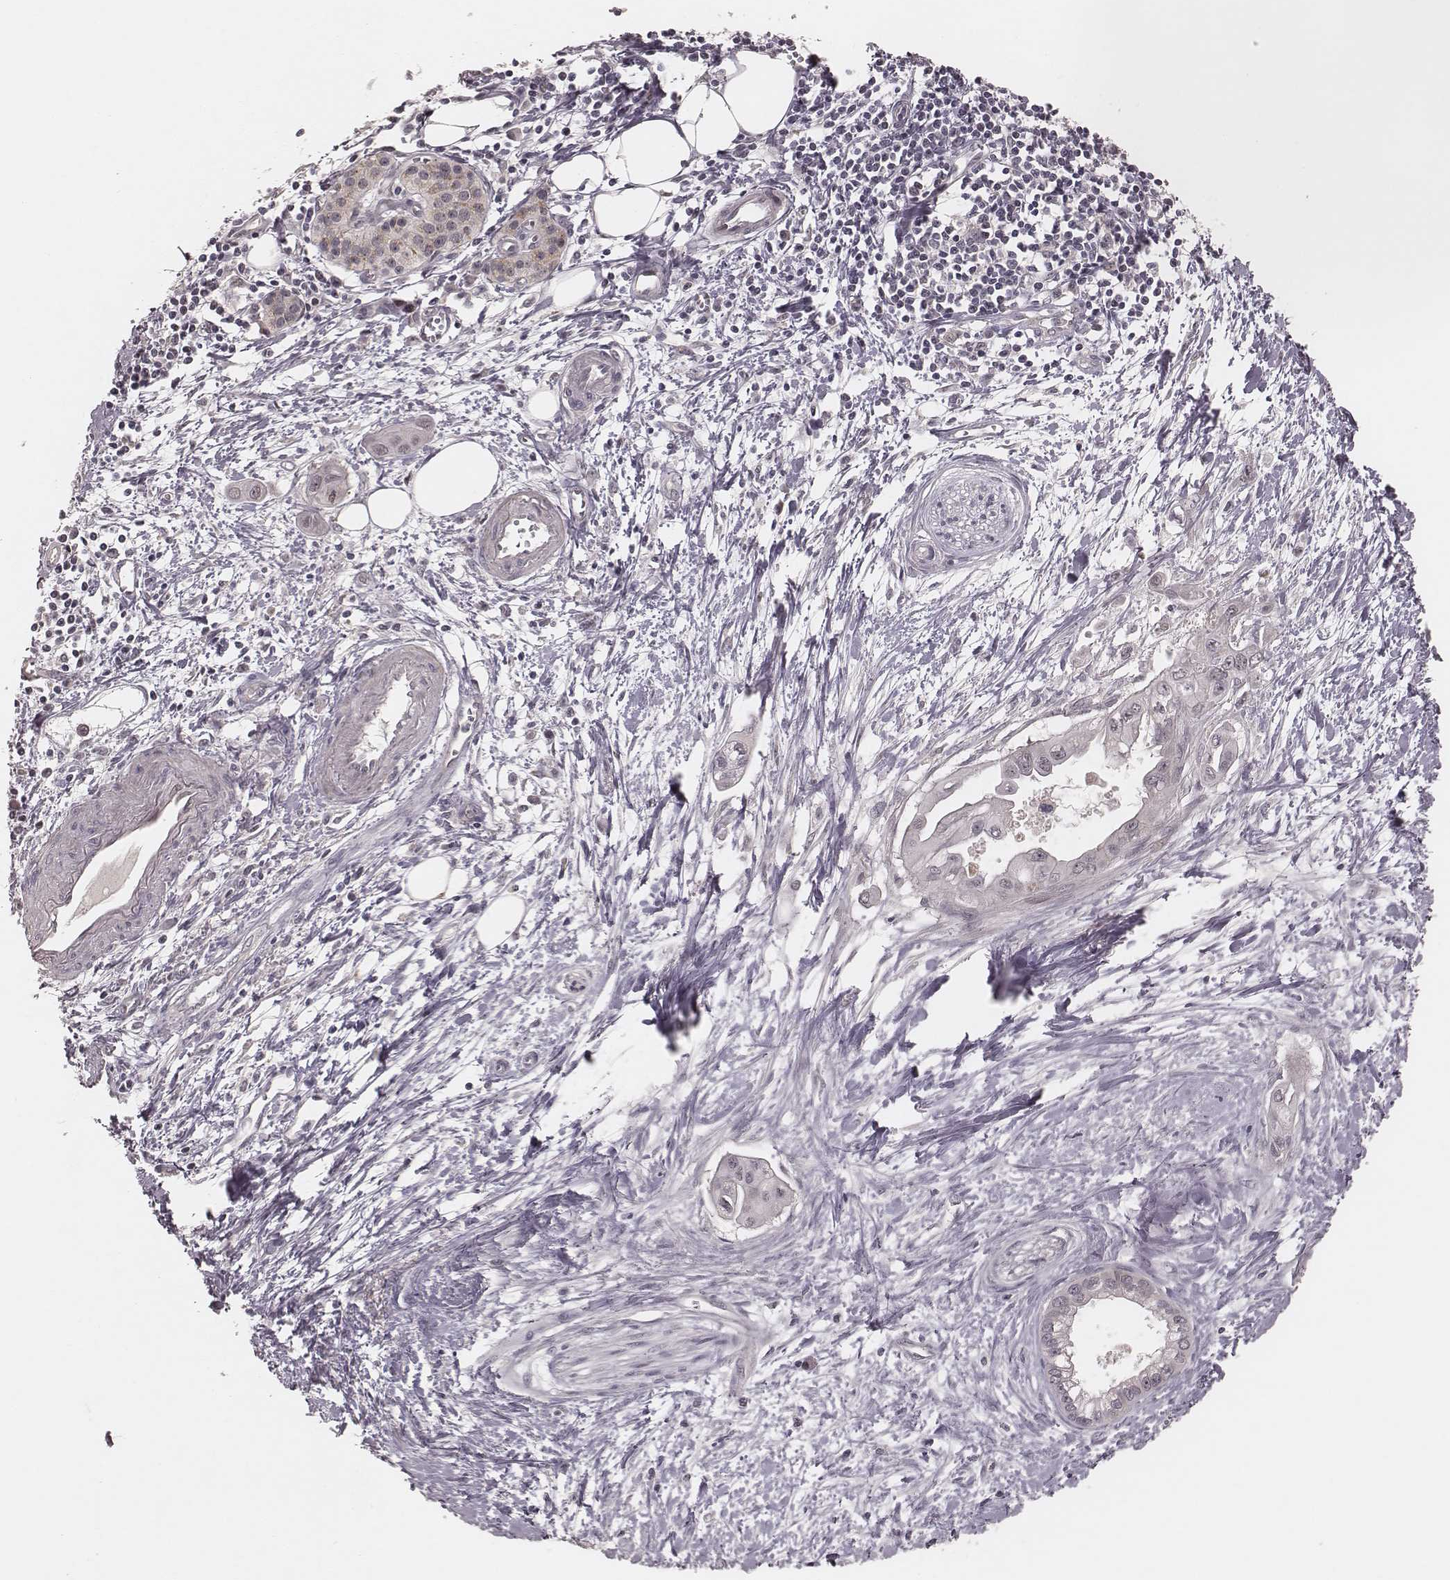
{"staining": {"intensity": "negative", "quantity": "none", "location": "none"}, "tissue": "pancreatic cancer", "cell_type": "Tumor cells", "image_type": "cancer", "snomed": [{"axis": "morphology", "description": "Adenocarcinoma, NOS"}, {"axis": "topography", "description": "Pancreas"}], "caption": "Immunohistochemistry micrograph of neoplastic tissue: pancreatic adenocarcinoma stained with DAB shows no significant protein staining in tumor cells.", "gene": "FAM13B", "patient": {"sex": "male", "age": 60}}